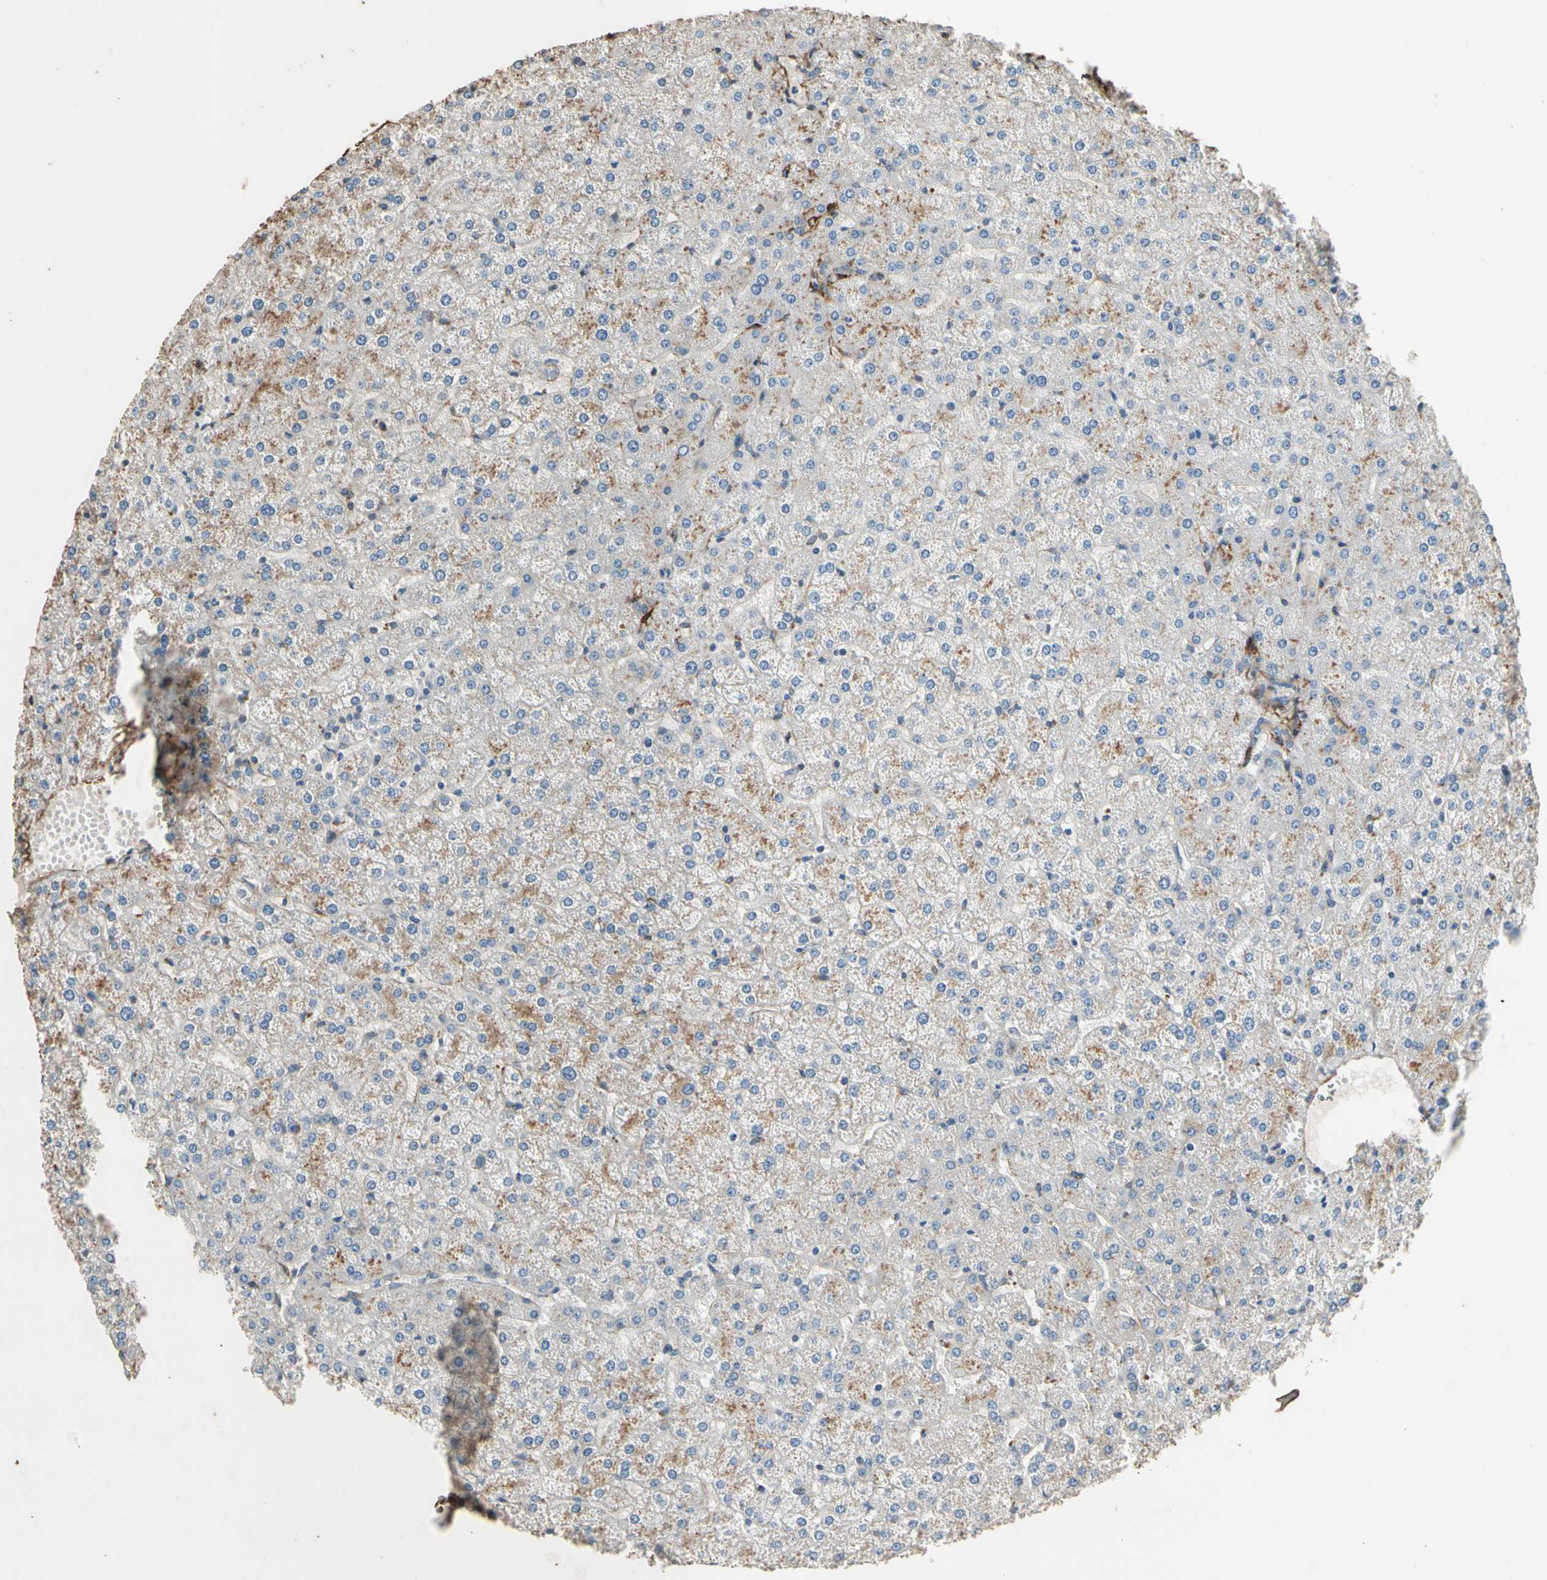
{"staining": {"intensity": "moderate", "quantity": ">75%", "location": "cytoplasmic/membranous"}, "tissue": "liver", "cell_type": "Cholangiocytes", "image_type": "normal", "snomed": [{"axis": "morphology", "description": "Normal tissue, NOS"}, {"axis": "topography", "description": "Liver"}], "caption": "Brown immunohistochemical staining in unremarkable liver displays moderate cytoplasmic/membranous expression in about >75% of cholangiocytes. (IHC, brightfield microscopy, high magnification).", "gene": "SUSD2", "patient": {"sex": "female", "age": 32}}